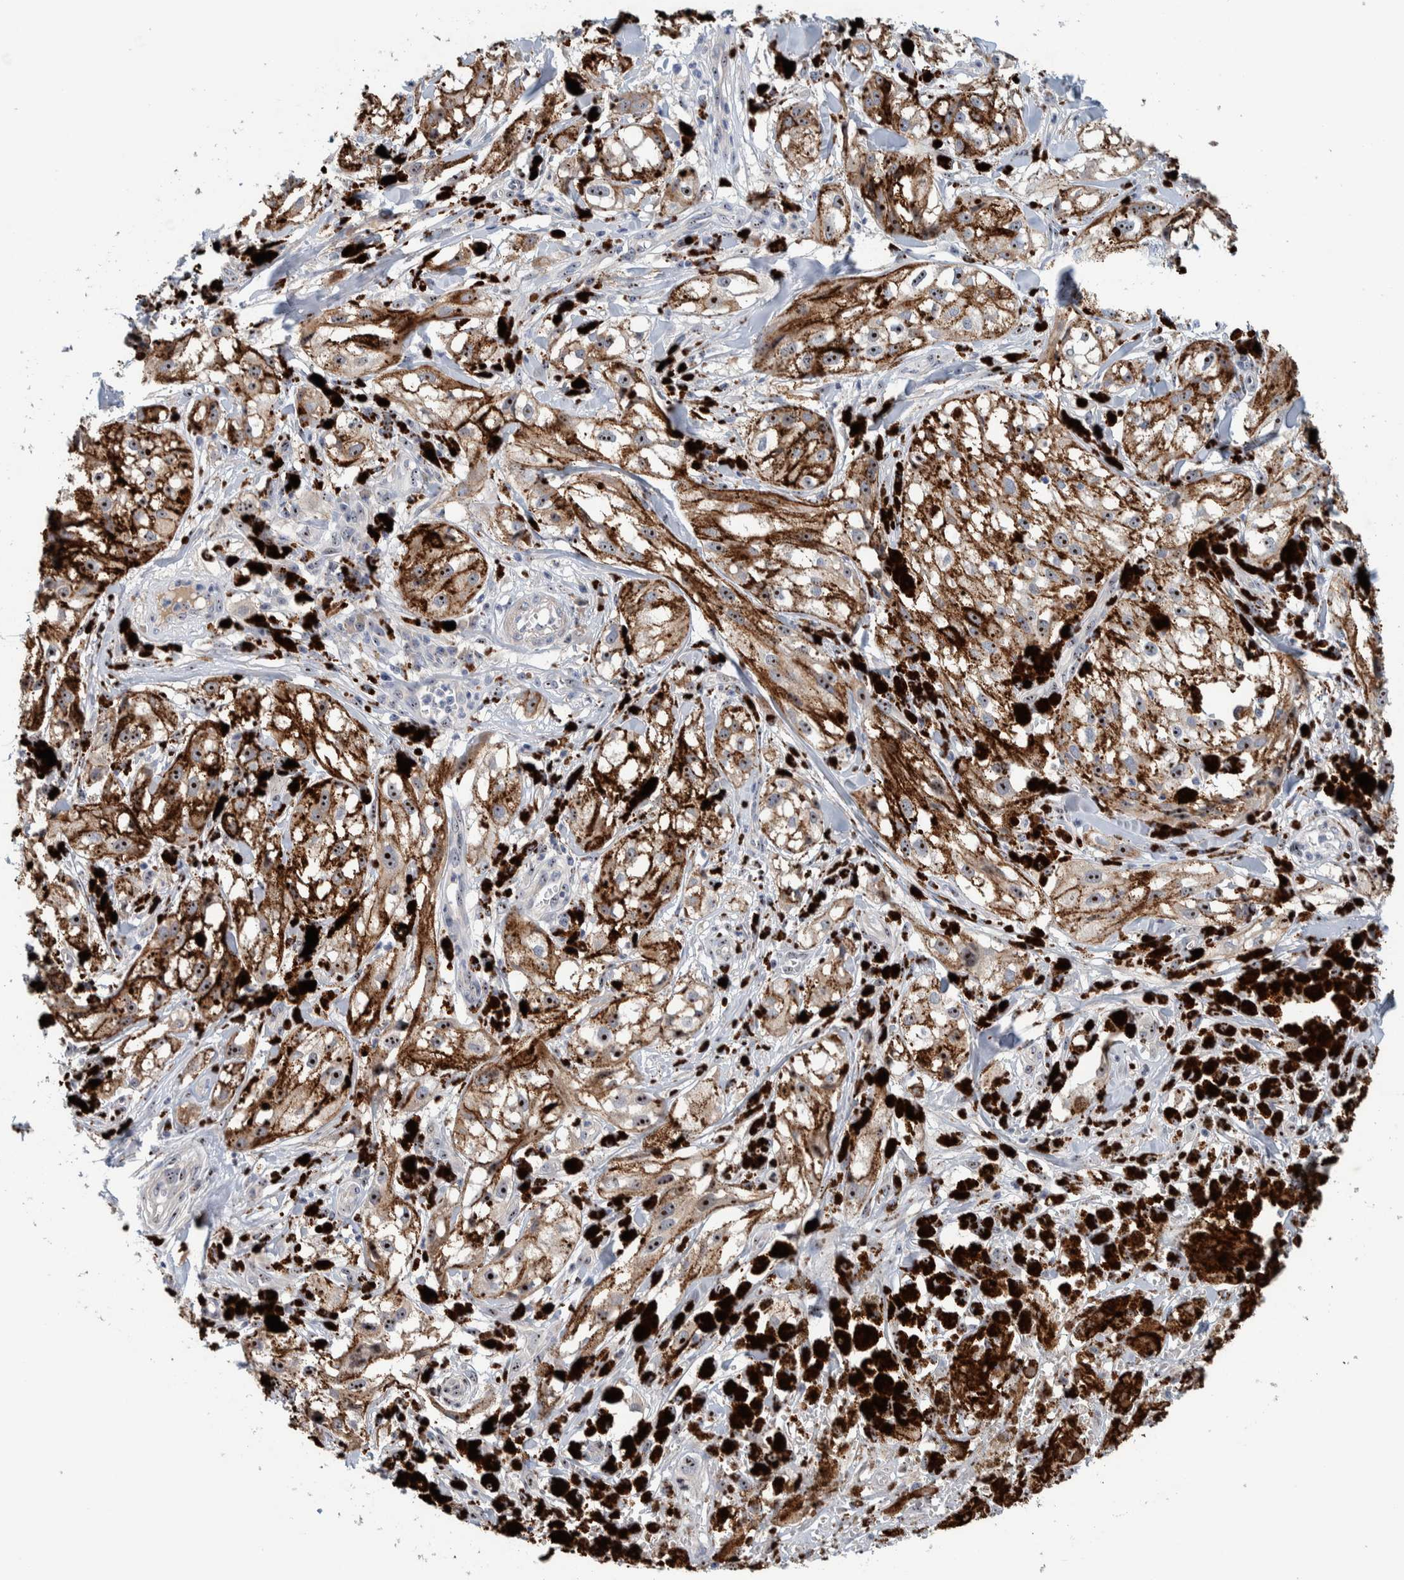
{"staining": {"intensity": "strong", "quantity": ">75%", "location": "nuclear"}, "tissue": "melanoma", "cell_type": "Tumor cells", "image_type": "cancer", "snomed": [{"axis": "morphology", "description": "Malignant melanoma, NOS"}, {"axis": "topography", "description": "Skin"}], "caption": "High-magnification brightfield microscopy of malignant melanoma stained with DAB (brown) and counterstained with hematoxylin (blue). tumor cells exhibit strong nuclear expression is seen in about>75% of cells.", "gene": "NOL11", "patient": {"sex": "male", "age": 88}}